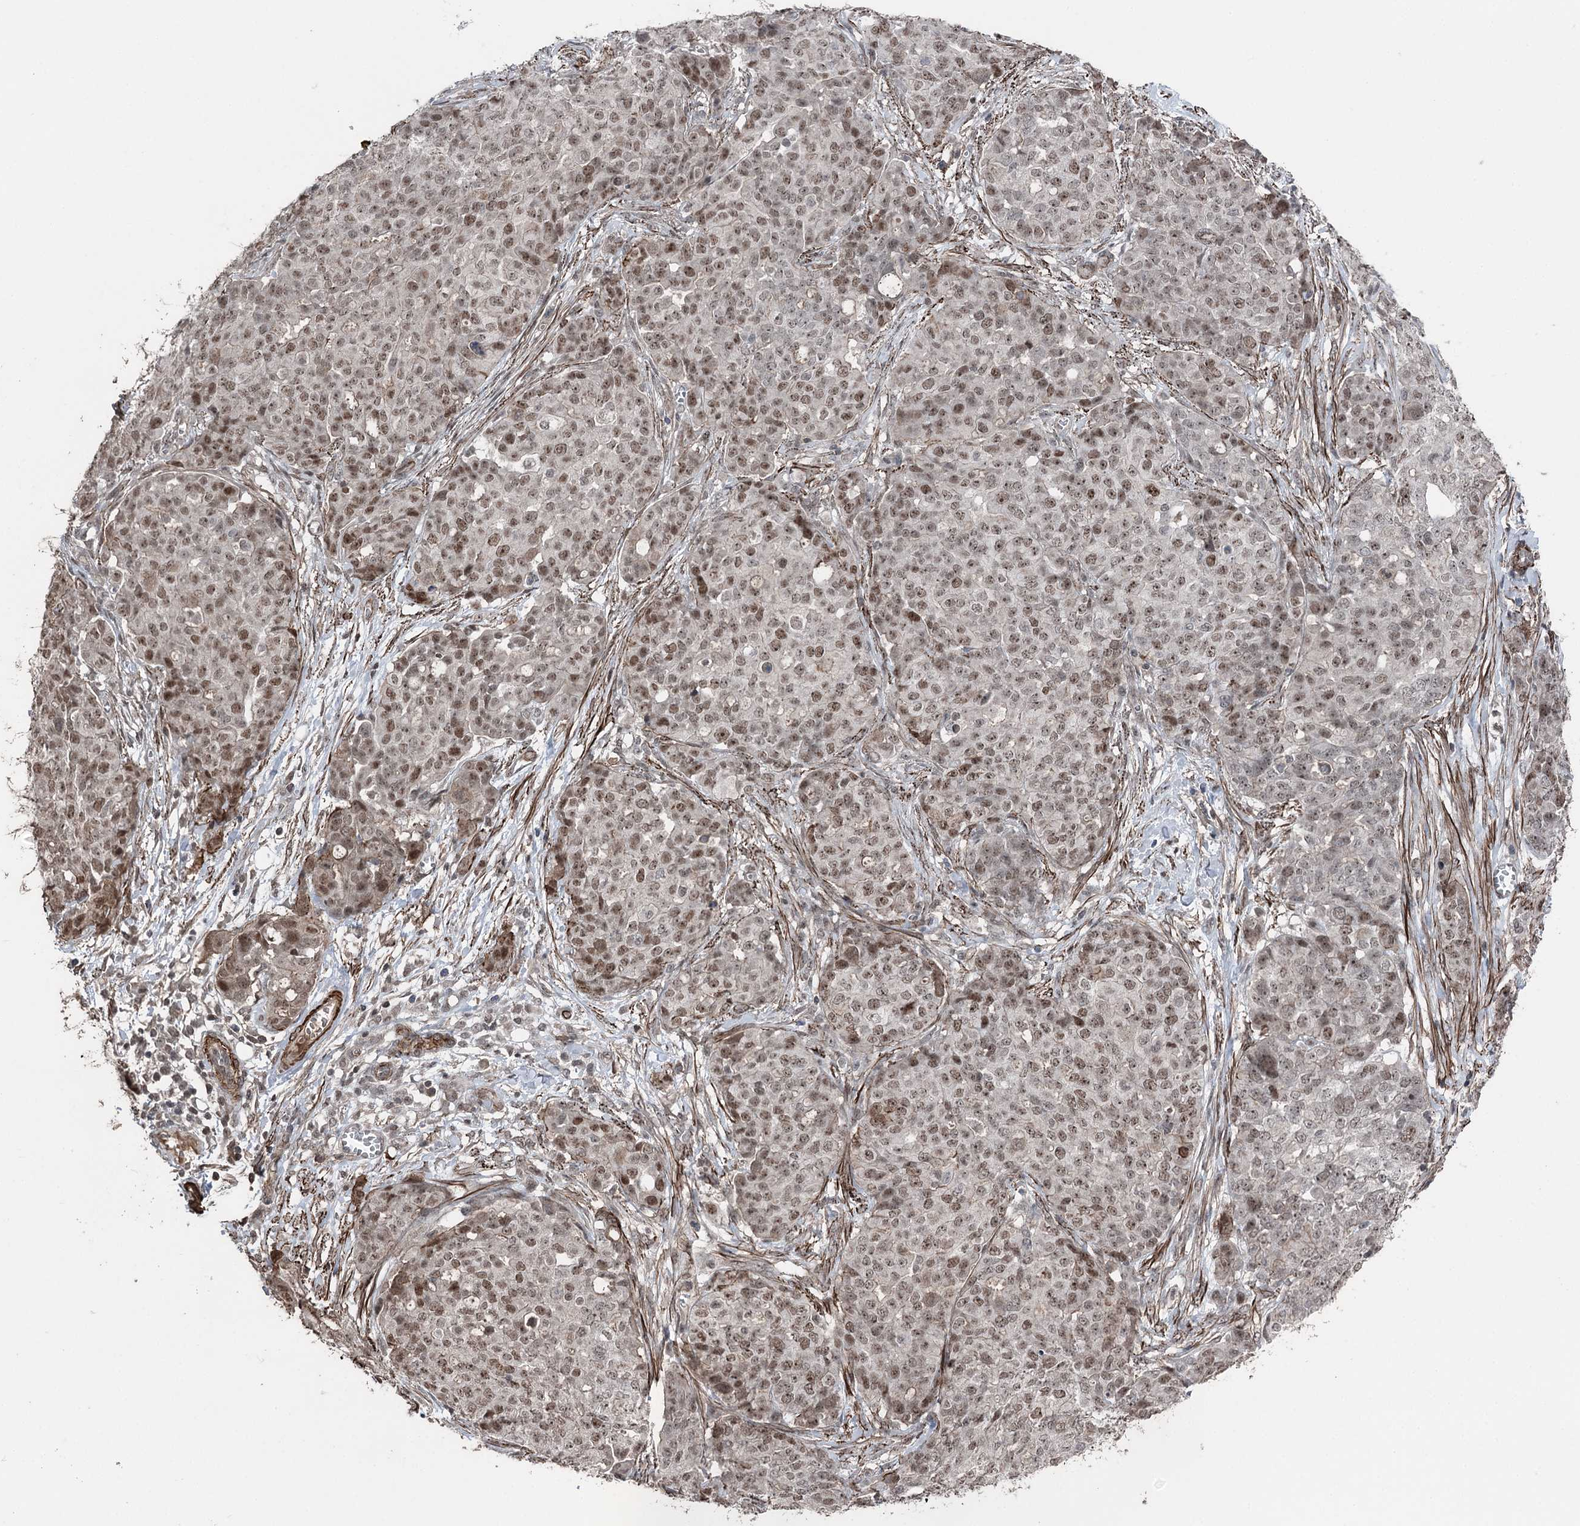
{"staining": {"intensity": "moderate", "quantity": ">75%", "location": "nuclear"}, "tissue": "ovarian cancer", "cell_type": "Tumor cells", "image_type": "cancer", "snomed": [{"axis": "morphology", "description": "Cystadenocarcinoma, serous, NOS"}, {"axis": "topography", "description": "Soft tissue"}, {"axis": "topography", "description": "Ovary"}], "caption": "IHC of ovarian serous cystadenocarcinoma displays medium levels of moderate nuclear positivity in approximately >75% of tumor cells.", "gene": "CCDC82", "patient": {"sex": "female", "age": 57}}